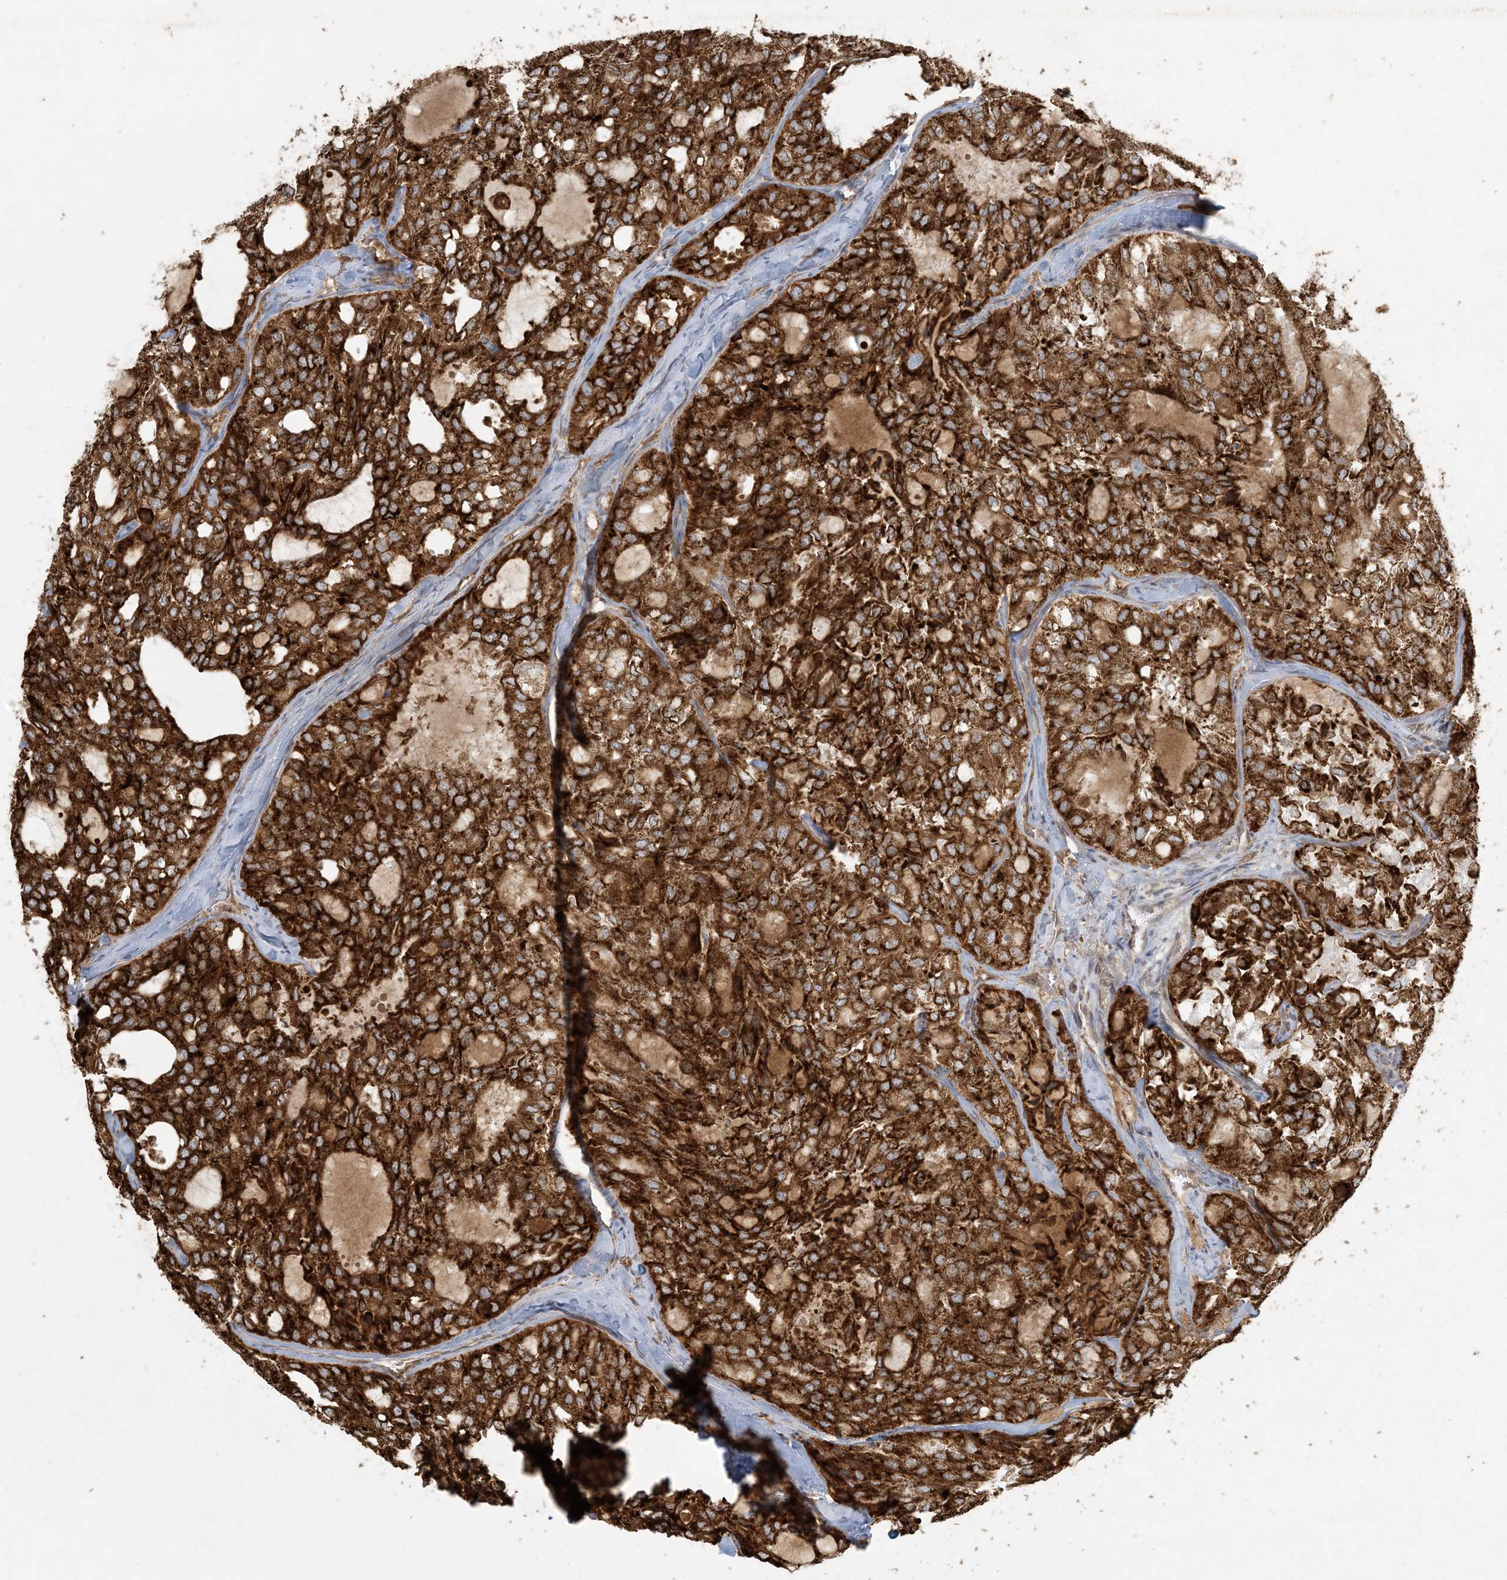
{"staining": {"intensity": "strong", "quantity": ">75%", "location": "cytoplasmic/membranous"}, "tissue": "thyroid cancer", "cell_type": "Tumor cells", "image_type": "cancer", "snomed": [{"axis": "morphology", "description": "Follicular adenoma carcinoma, NOS"}, {"axis": "topography", "description": "Thyroid gland"}], "caption": "Thyroid cancer was stained to show a protein in brown. There is high levels of strong cytoplasmic/membranous positivity in about >75% of tumor cells. Nuclei are stained in blue.", "gene": "HACL1", "patient": {"sex": "male", "age": 75}}